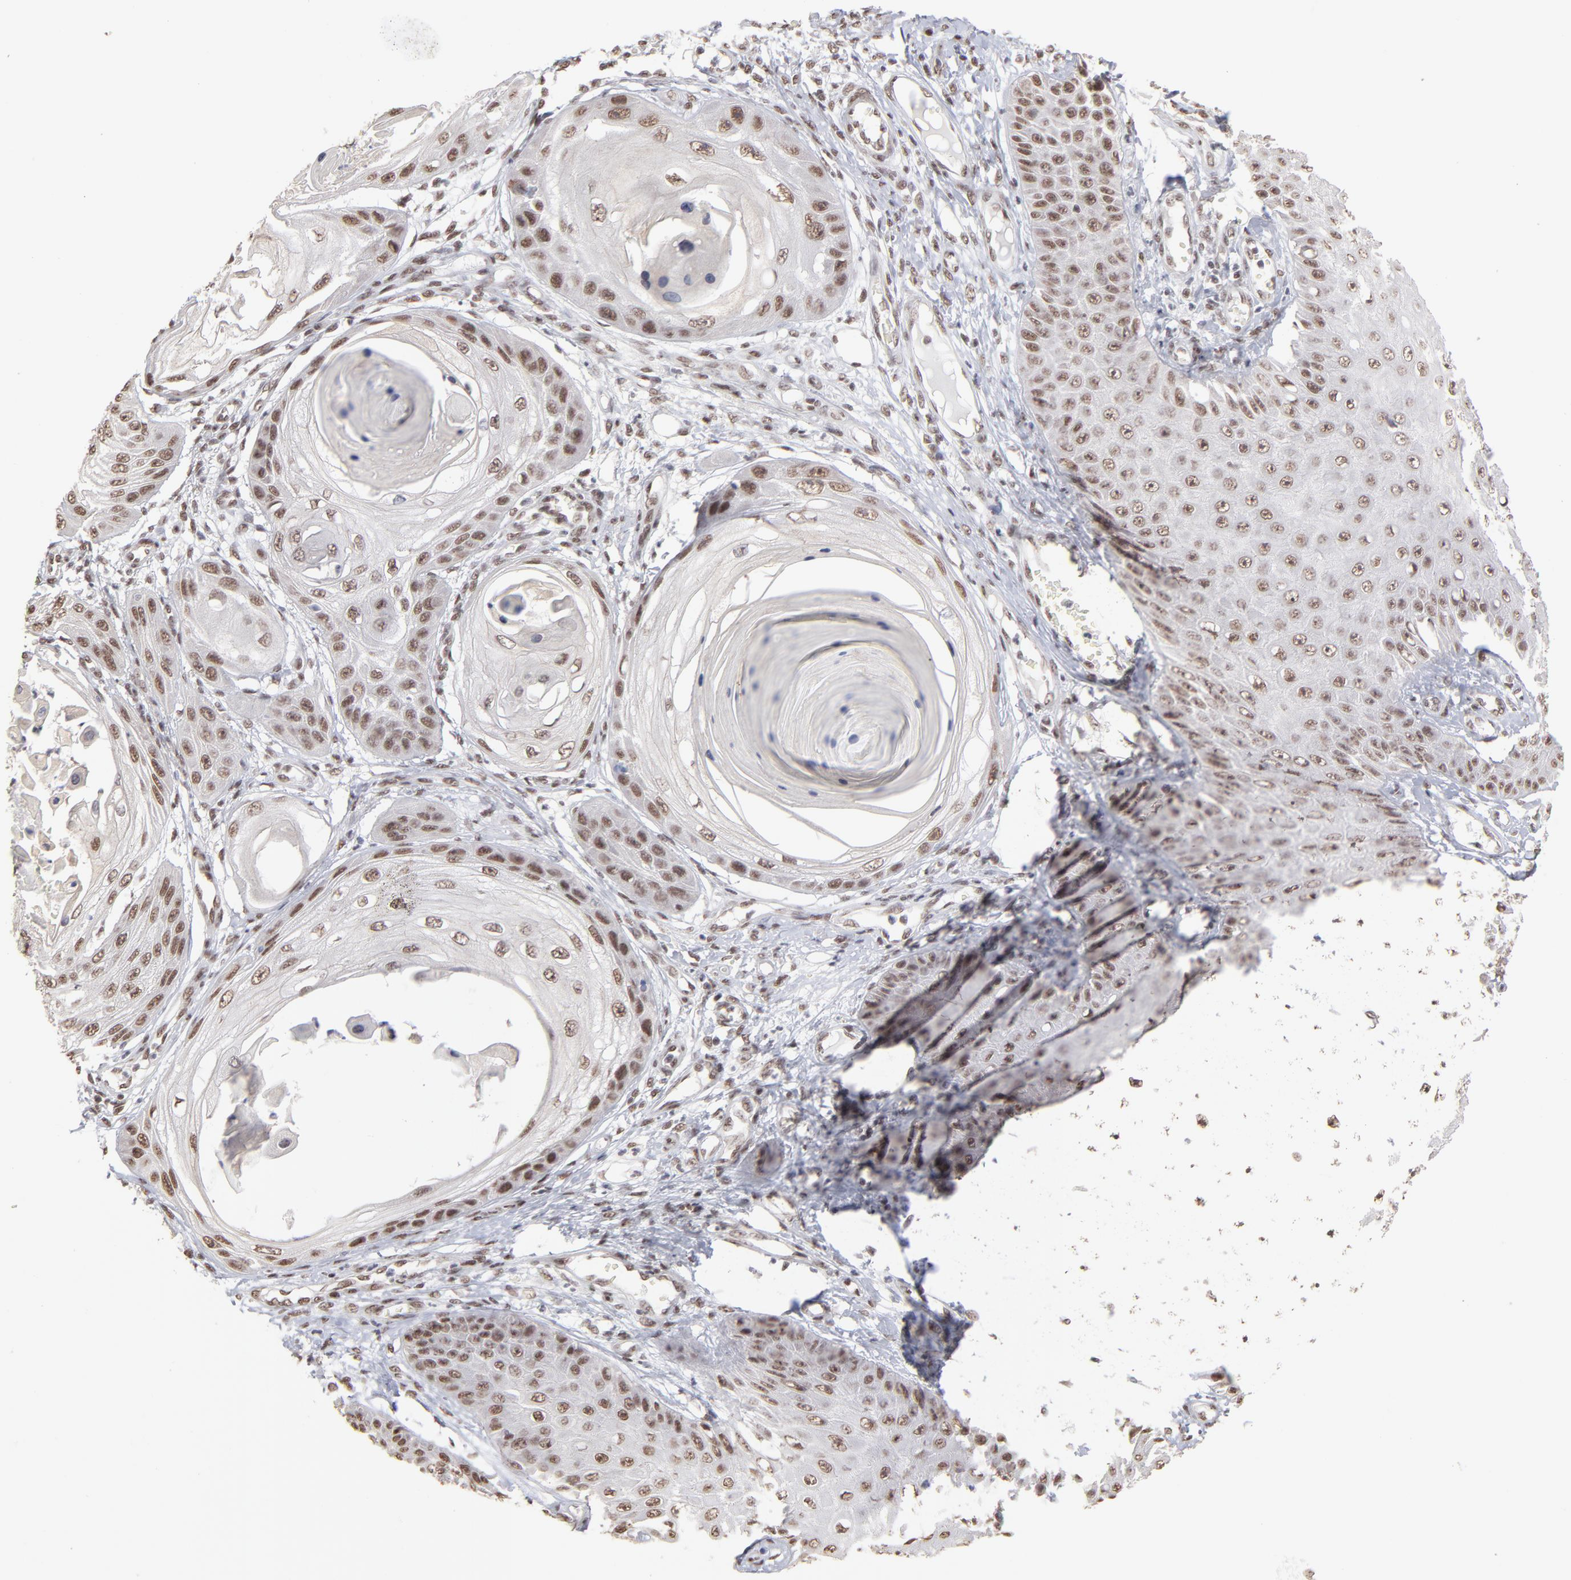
{"staining": {"intensity": "strong", "quantity": ">75%", "location": "nuclear"}, "tissue": "skin cancer", "cell_type": "Tumor cells", "image_type": "cancer", "snomed": [{"axis": "morphology", "description": "Squamous cell carcinoma, NOS"}, {"axis": "topography", "description": "Skin"}], "caption": "Protein expression analysis of skin cancer exhibits strong nuclear expression in approximately >75% of tumor cells. (Brightfield microscopy of DAB IHC at high magnification).", "gene": "ZNF3", "patient": {"sex": "female", "age": 40}}